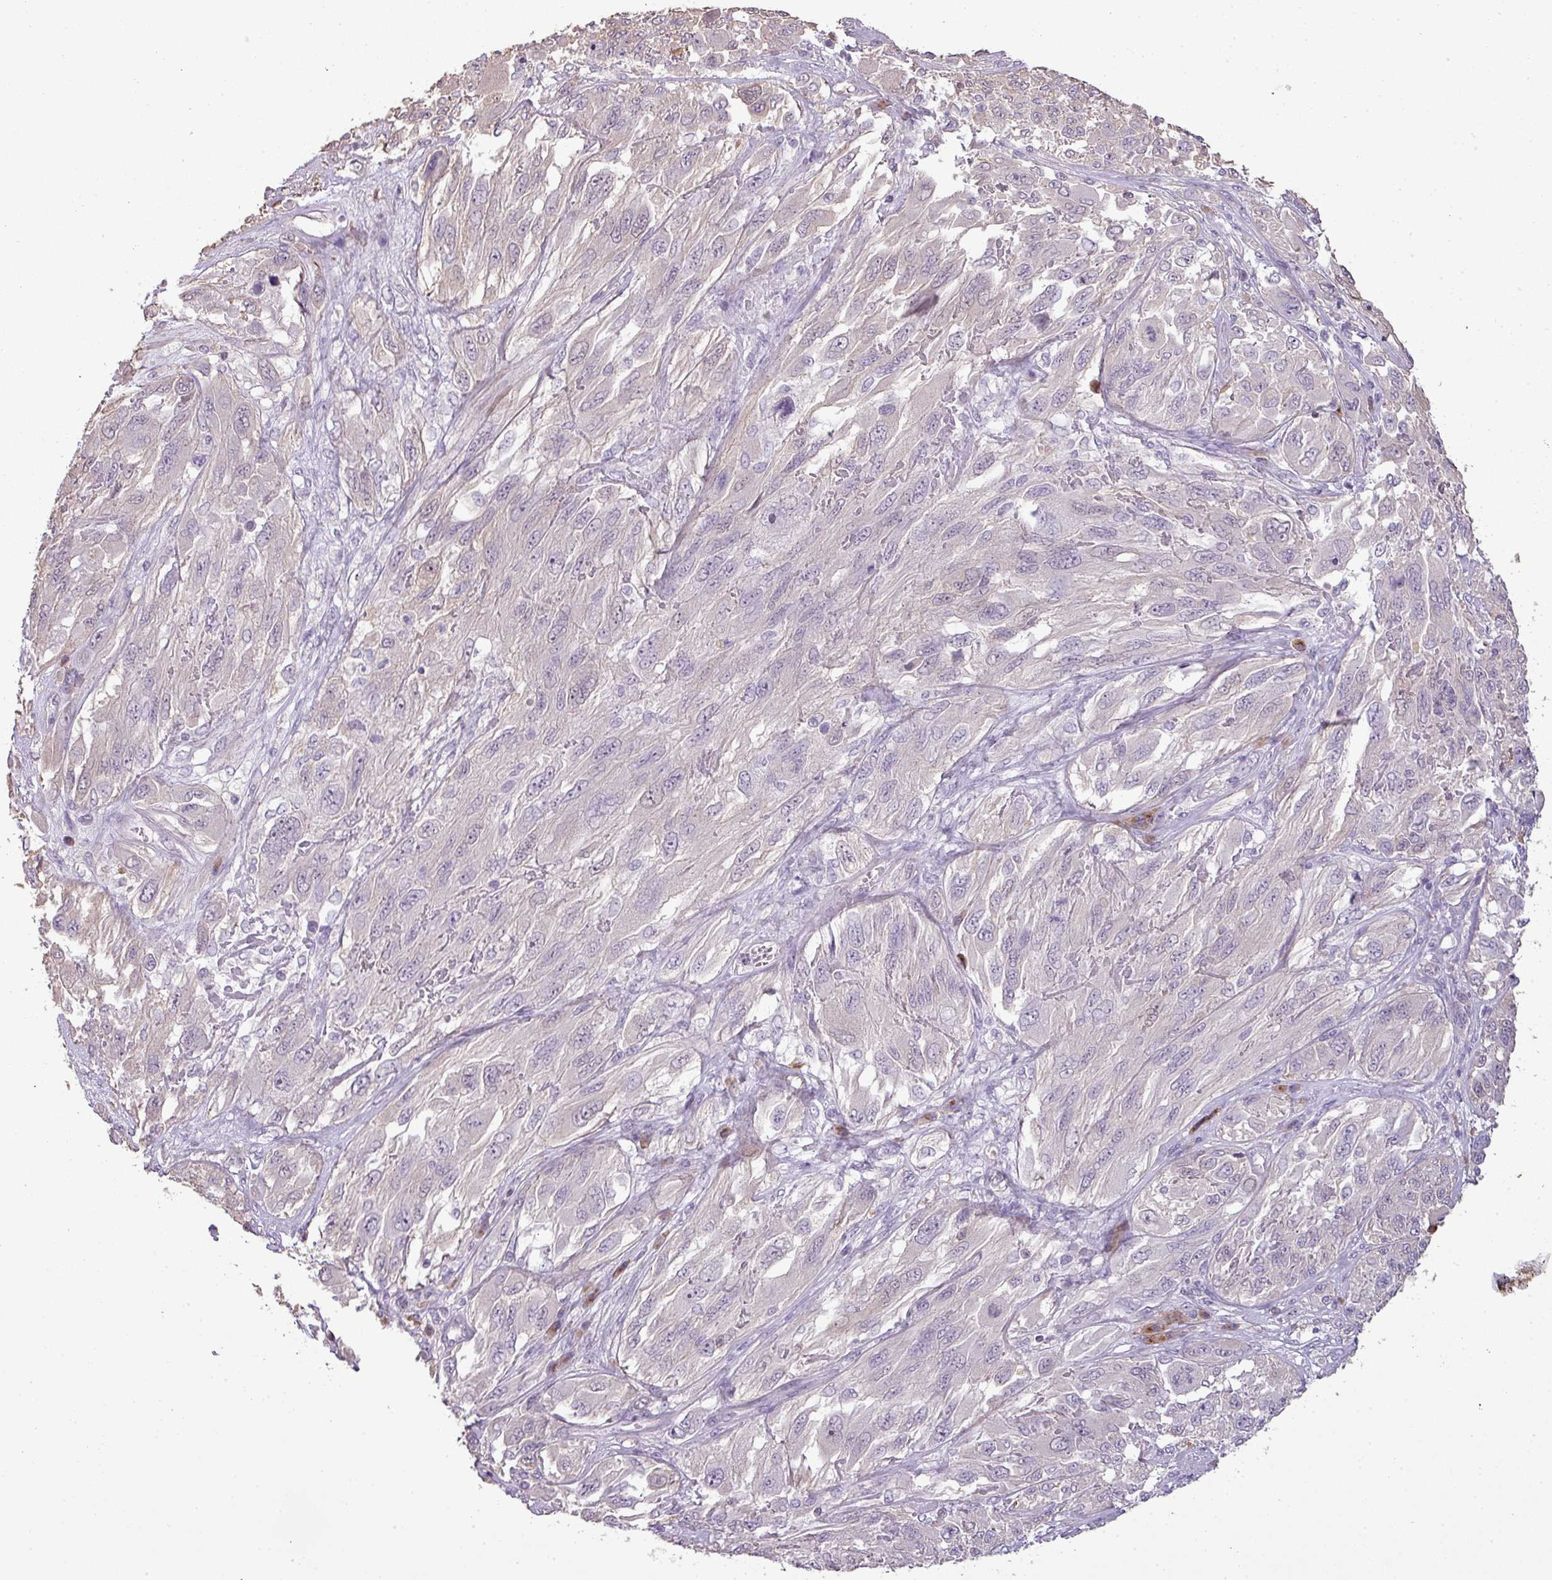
{"staining": {"intensity": "negative", "quantity": "none", "location": "none"}, "tissue": "melanoma", "cell_type": "Tumor cells", "image_type": "cancer", "snomed": [{"axis": "morphology", "description": "Malignant melanoma, NOS"}, {"axis": "topography", "description": "Skin"}], "caption": "Melanoma was stained to show a protein in brown. There is no significant staining in tumor cells. (DAB IHC with hematoxylin counter stain).", "gene": "LY9", "patient": {"sex": "female", "age": 91}}